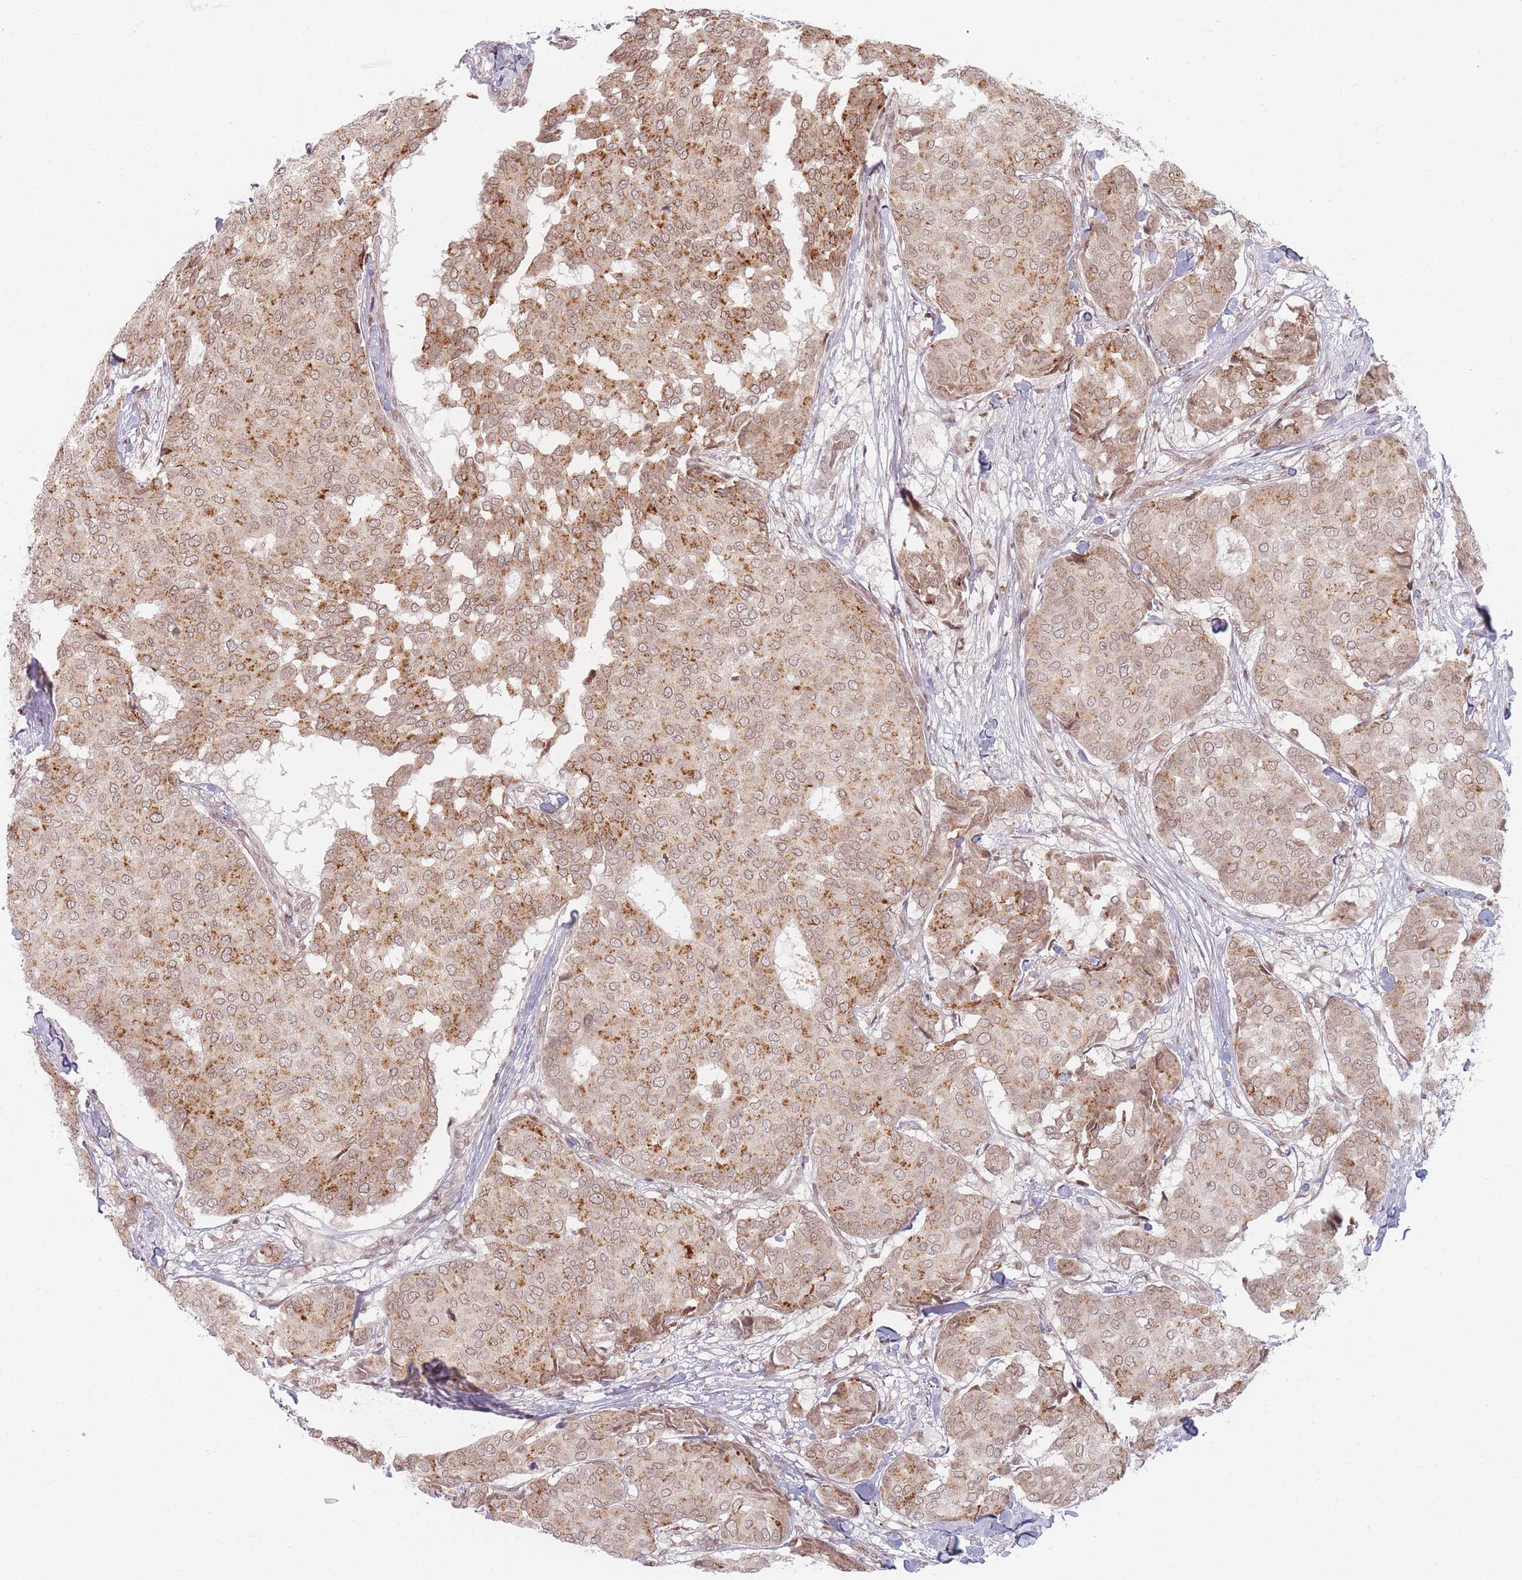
{"staining": {"intensity": "moderate", "quantity": ">75%", "location": "cytoplasmic/membranous,nuclear"}, "tissue": "breast cancer", "cell_type": "Tumor cells", "image_type": "cancer", "snomed": [{"axis": "morphology", "description": "Duct carcinoma"}, {"axis": "topography", "description": "Breast"}], "caption": "Human breast intraductal carcinoma stained with a brown dye shows moderate cytoplasmic/membranous and nuclear positive expression in approximately >75% of tumor cells.", "gene": "SPATA45", "patient": {"sex": "female", "age": 75}}